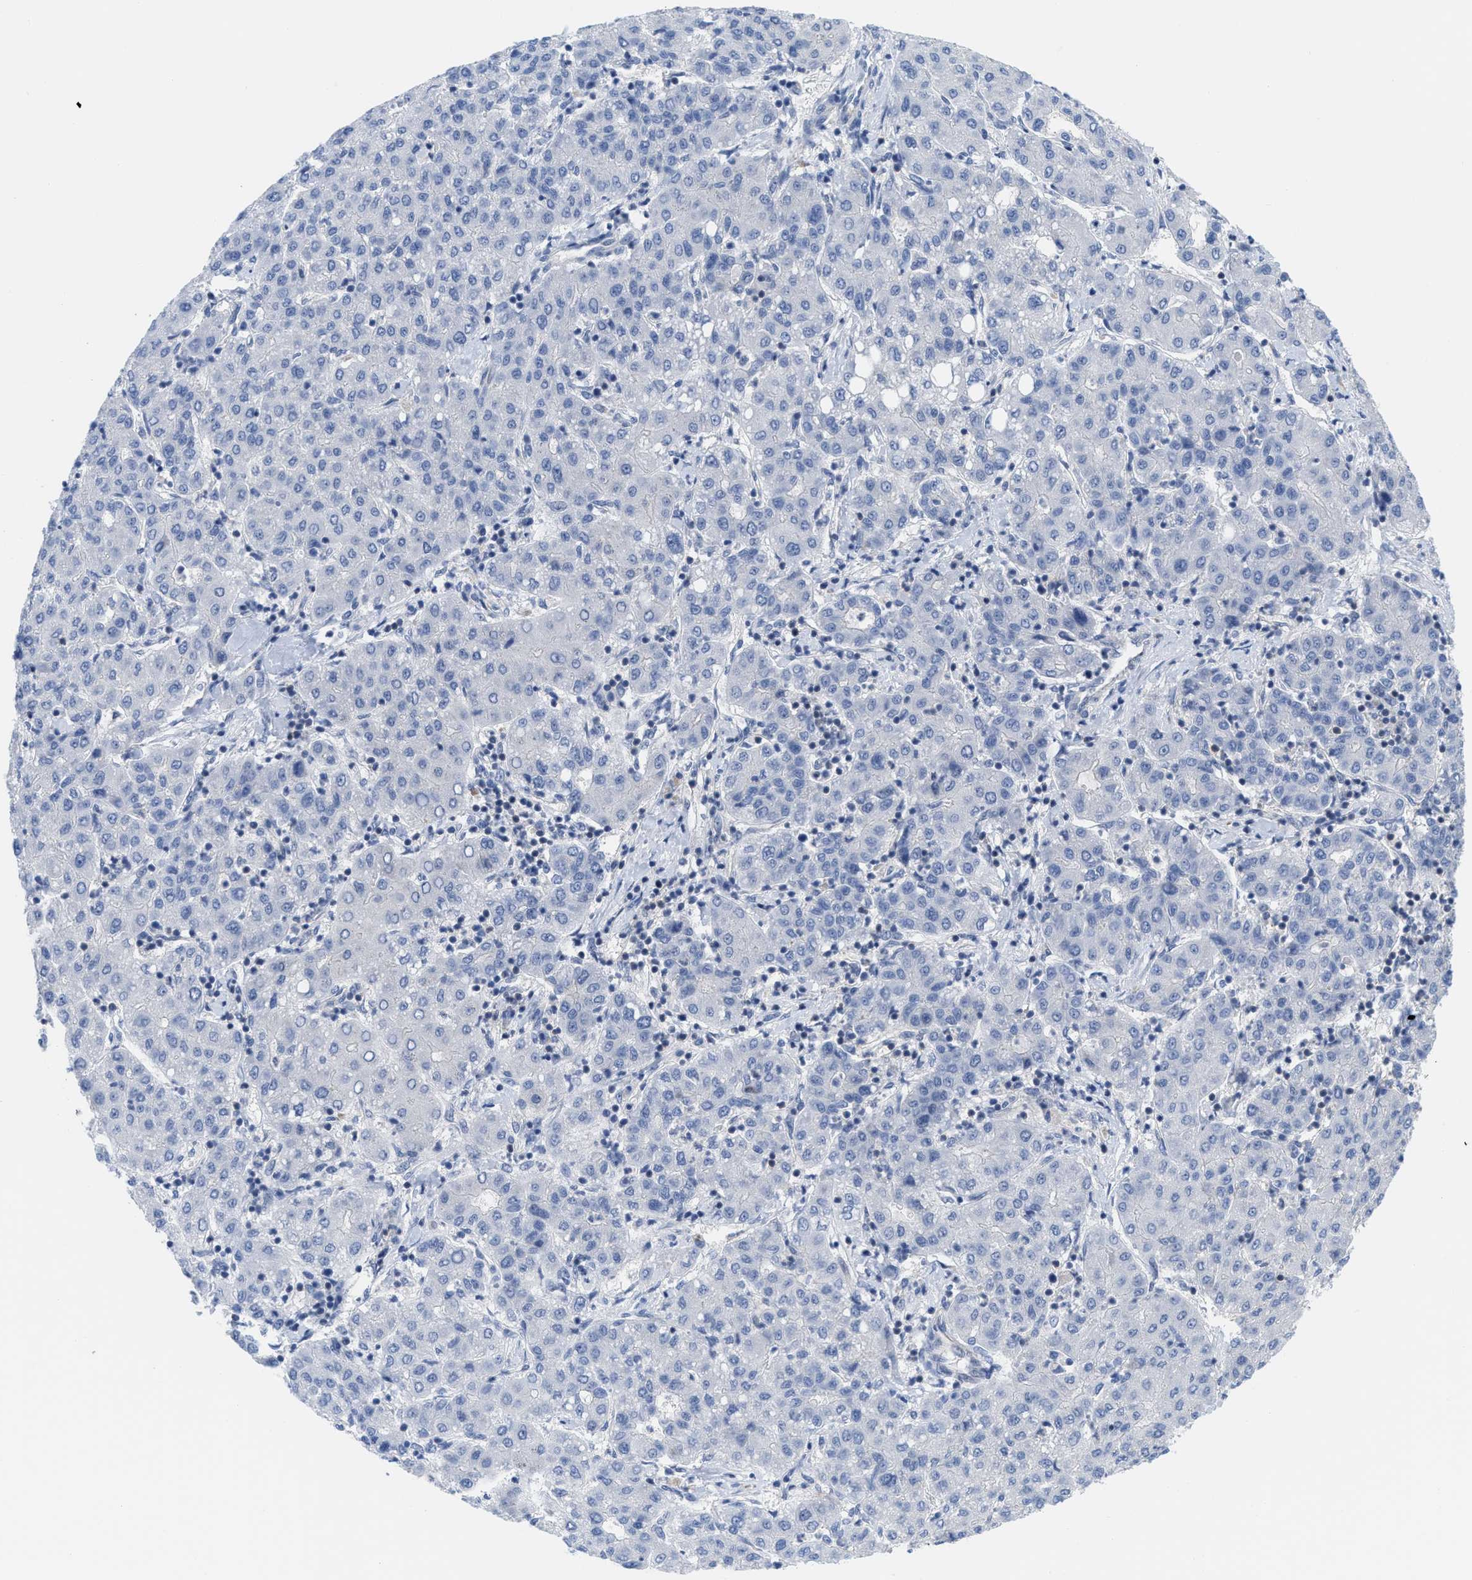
{"staining": {"intensity": "negative", "quantity": "none", "location": "none"}, "tissue": "liver cancer", "cell_type": "Tumor cells", "image_type": "cancer", "snomed": [{"axis": "morphology", "description": "Carcinoma, Hepatocellular, NOS"}, {"axis": "topography", "description": "Liver"}], "caption": "Liver cancer was stained to show a protein in brown. There is no significant positivity in tumor cells.", "gene": "LDAF1", "patient": {"sex": "male", "age": 65}}